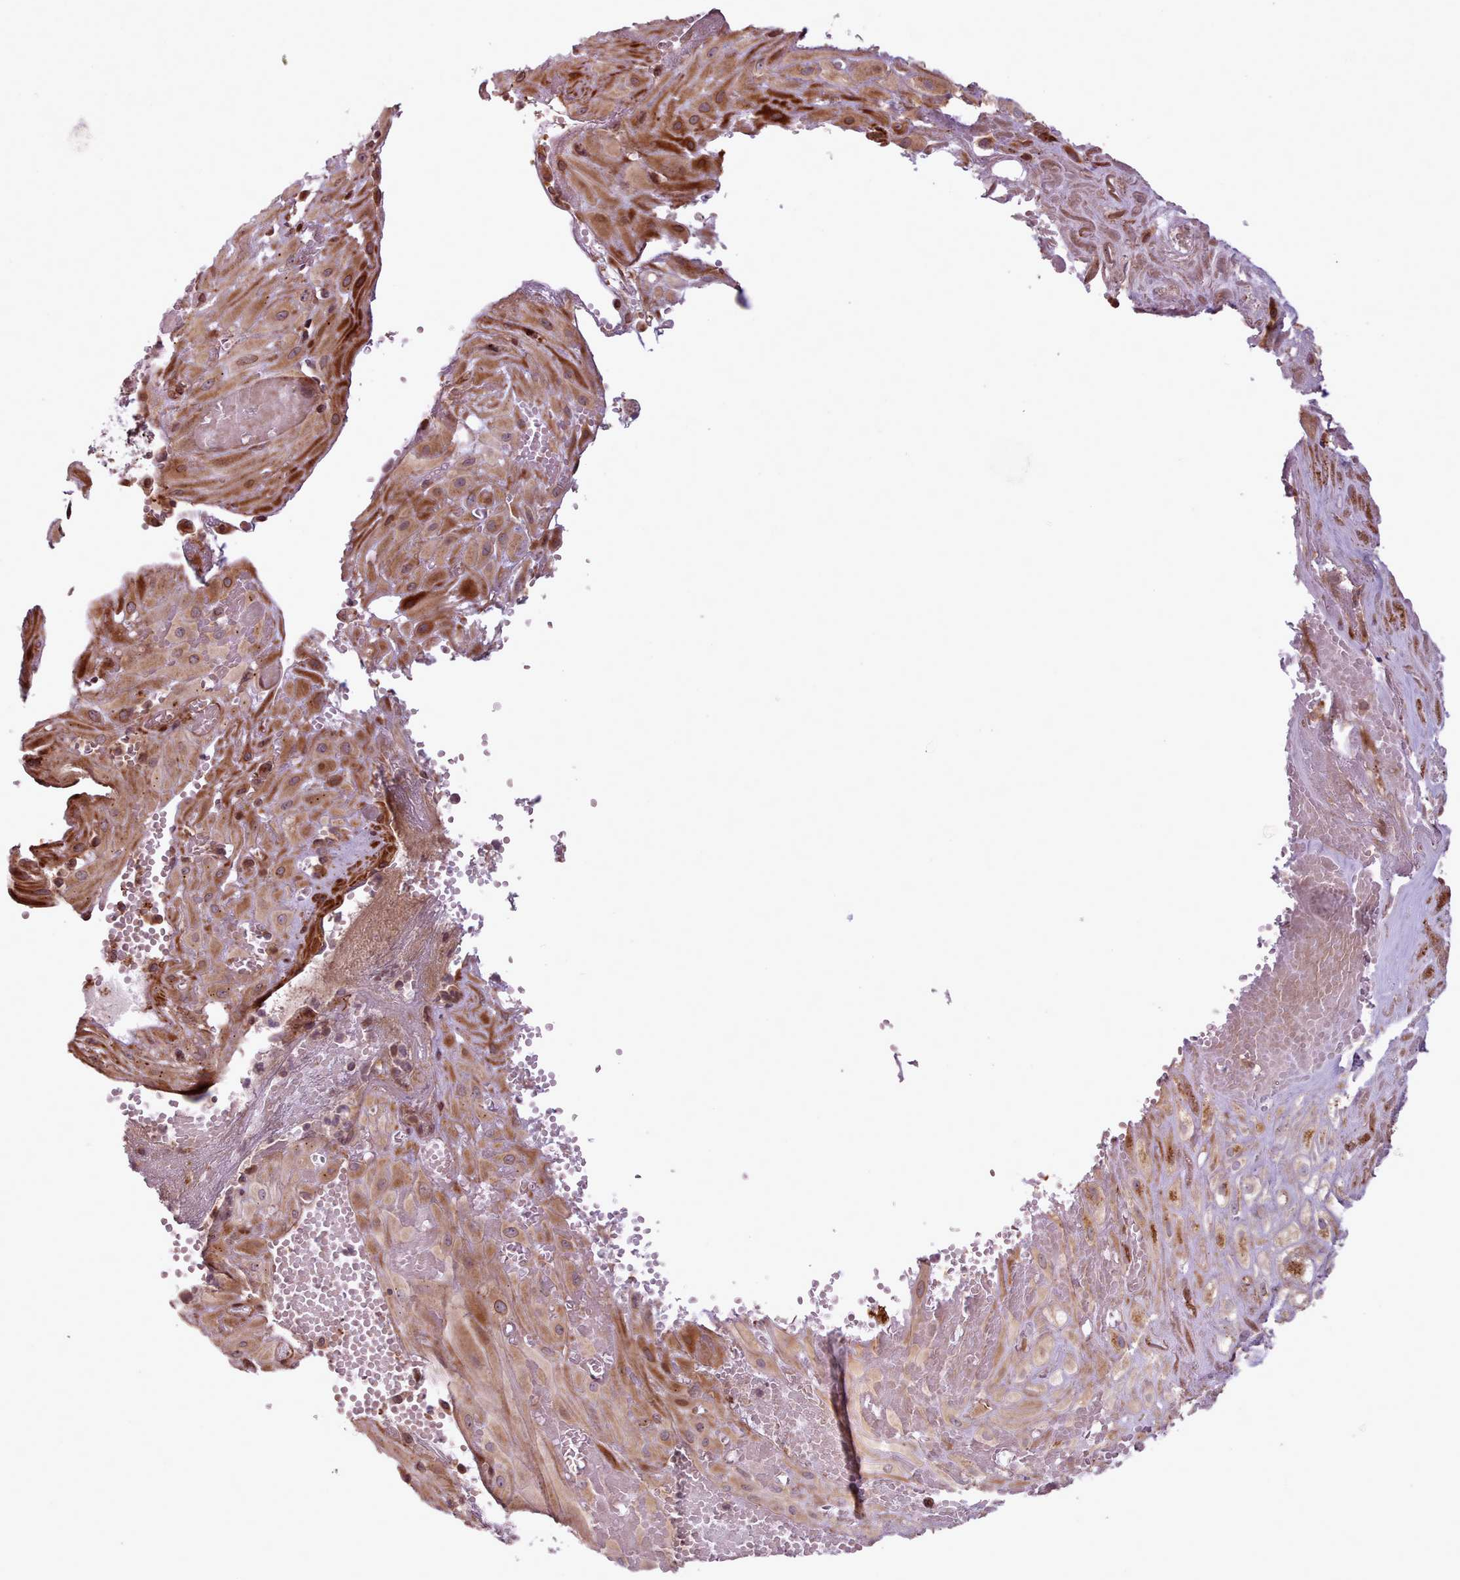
{"staining": {"intensity": "moderate", "quantity": ">75%", "location": "cytoplasmic/membranous,nuclear"}, "tissue": "cervical cancer", "cell_type": "Tumor cells", "image_type": "cancer", "snomed": [{"axis": "morphology", "description": "Squamous cell carcinoma, NOS"}, {"axis": "topography", "description": "Cervix"}], "caption": "Squamous cell carcinoma (cervical) stained for a protein (brown) displays moderate cytoplasmic/membranous and nuclear positive positivity in approximately >75% of tumor cells.", "gene": "NLRP7", "patient": {"sex": "female", "age": 36}}